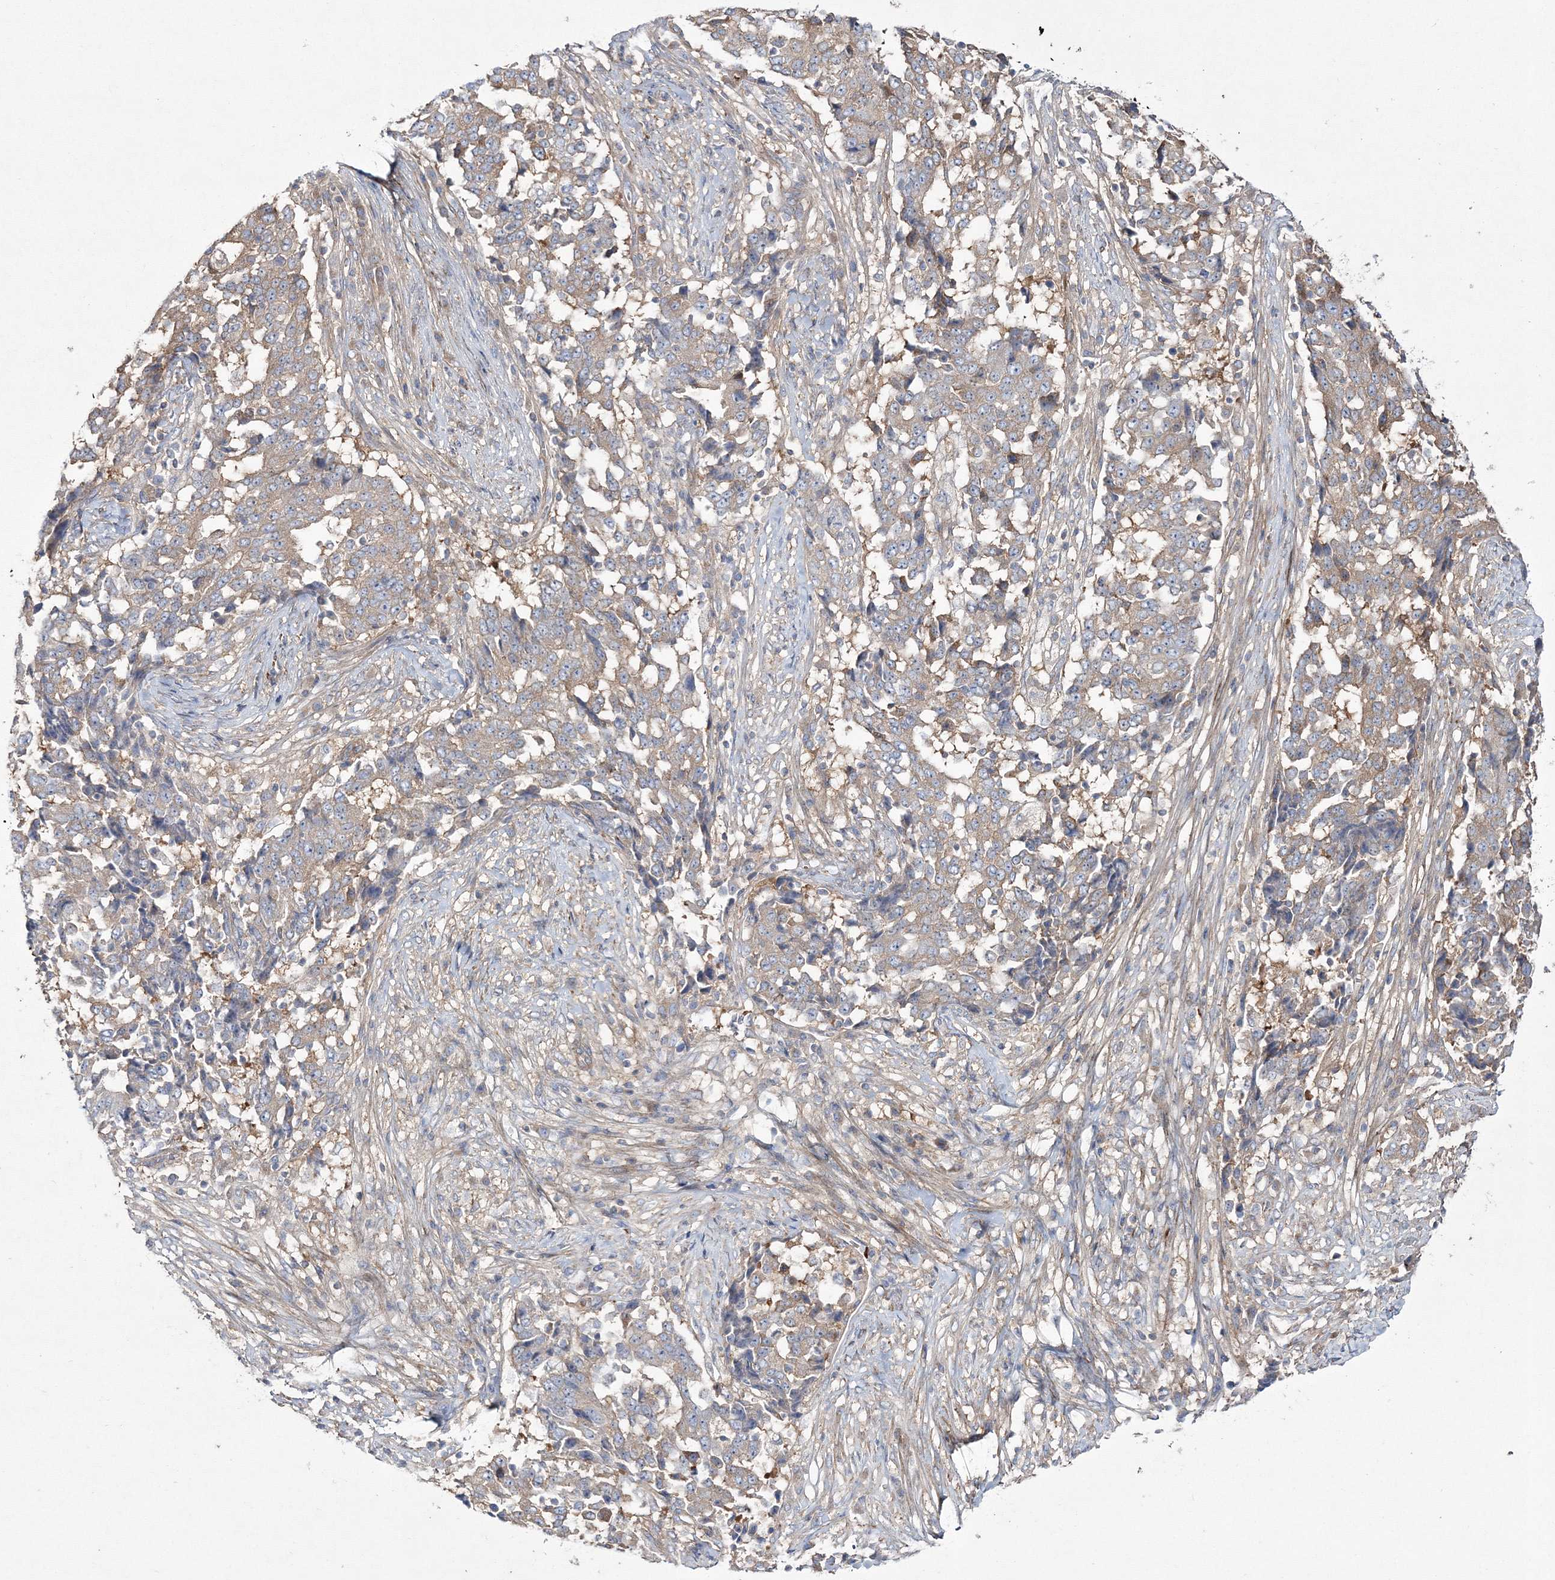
{"staining": {"intensity": "weak", "quantity": ">75%", "location": "cytoplasmic/membranous"}, "tissue": "stomach cancer", "cell_type": "Tumor cells", "image_type": "cancer", "snomed": [{"axis": "morphology", "description": "Adenocarcinoma, NOS"}, {"axis": "topography", "description": "Stomach"}], "caption": "Brown immunohistochemical staining in stomach cancer (adenocarcinoma) exhibits weak cytoplasmic/membranous staining in about >75% of tumor cells. (DAB IHC with brightfield microscopy, high magnification).", "gene": "ZSWIM6", "patient": {"sex": "male", "age": 59}}